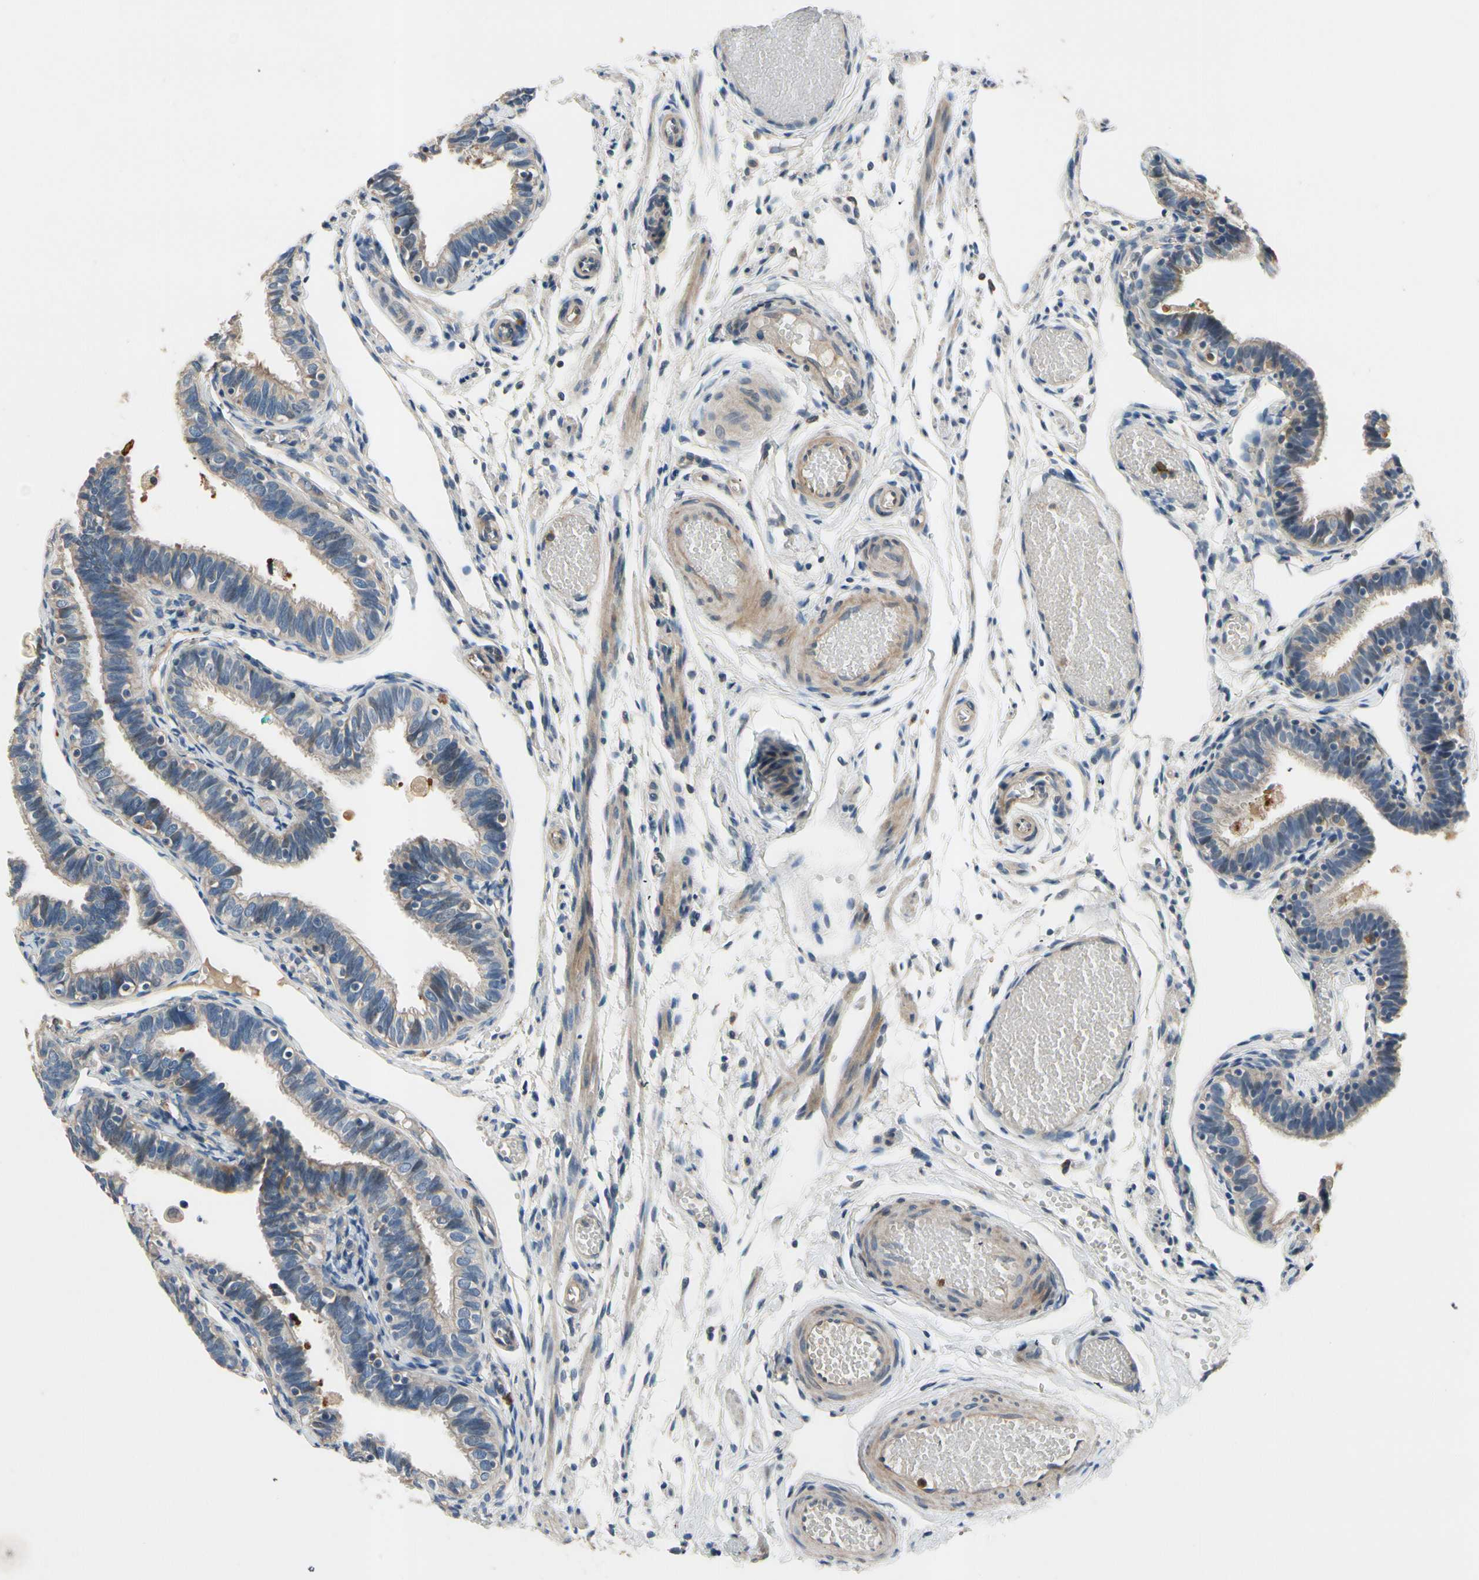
{"staining": {"intensity": "weak", "quantity": "25%-75%", "location": "cytoplasmic/membranous"}, "tissue": "fallopian tube", "cell_type": "Glandular cells", "image_type": "normal", "snomed": [{"axis": "morphology", "description": "Normal tissue, NOS"}, {"axis": "topography", "description": "Fallopian tube"}], "caption": "Fallopian tube stained with immunohistochemistry displays weak cytoplasmic/membranous positivity in about 25%-75% of glandular cells. Ihc stains the protein in brown and the nuclei are stained blue.", "gene": "SIGLEC5", "patient": {"sex": "female", "age": 46}}